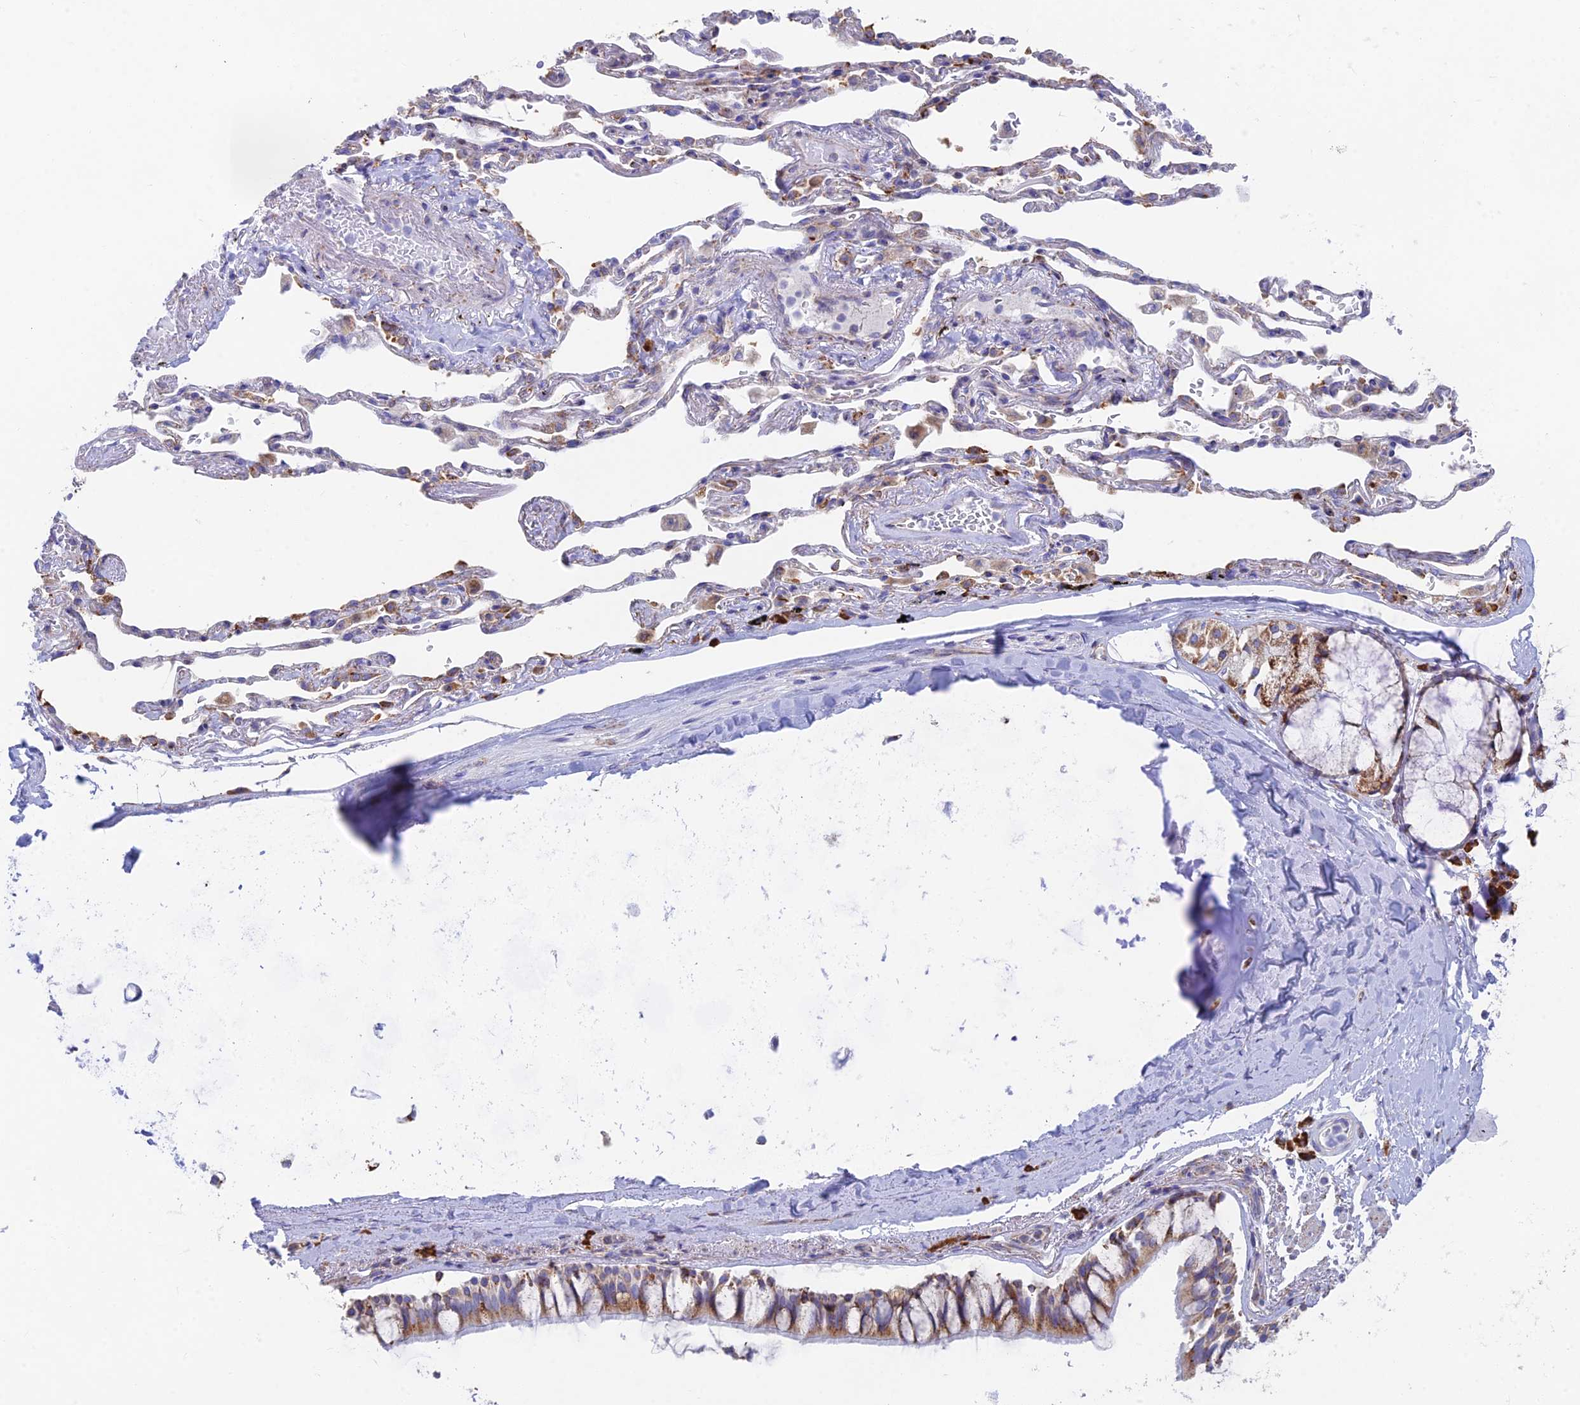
{"staining": {"intensity": "moderate", "quantity": ">75%", "location": "cytoplasmic/membranous"}, "tissue": "bronchus", "cell_type": "Respiratory epithelial cells", "image_type": "normal", "snomed": [{"axis": "morphology", "description": "Normal tissue, NOS"}, {"axis": "topography", "description": "Cartilage tissue"}], "caption": "A brown stain labels moderate cytoplasmic/membranous expression of a protein in respiratory epithelial cells of benign human bronchus.", "gene": "WDR35", "patient": {"sex": "male", "age": 63}}